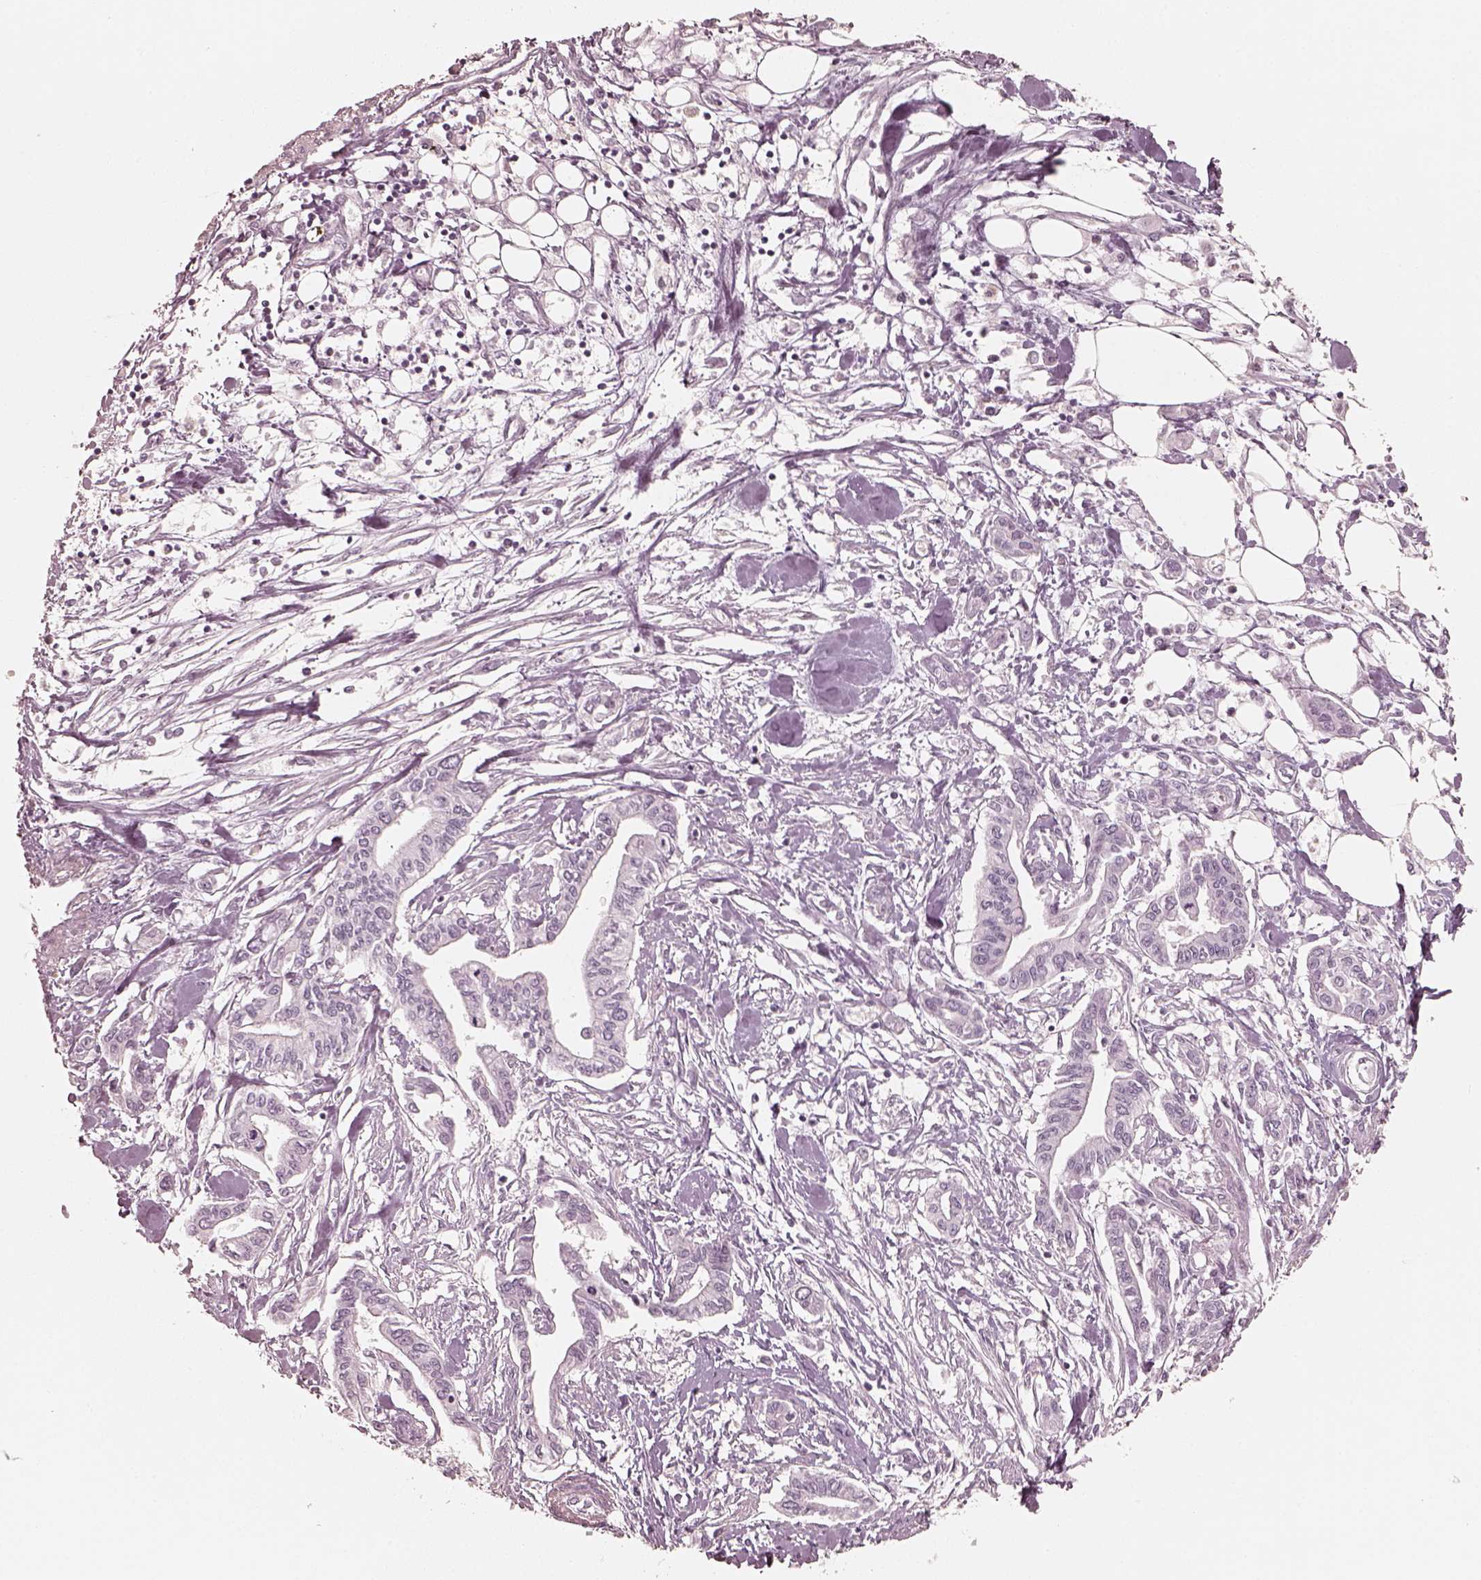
{"staining": {"intensity": "negative", "quantity": "none", "location": "none"}, "tissue": "pancreatic cancer", "cell_type": "Tumor cells", "image_type": "cancer", "snomed": [{"axis": "morphology", "description": "Adenocarcinoma, NOS"}, {"axis": "topography", "description": "Pancreas"}], "caption": "An IHC photomicrograph of adenocarcinoma (pancreatic) is shown. There is no staining in tumor cells of adenocarcinoma (pancreatic).", "gene": "KRT82", "patient": {"sex": "male", "age": 60}}